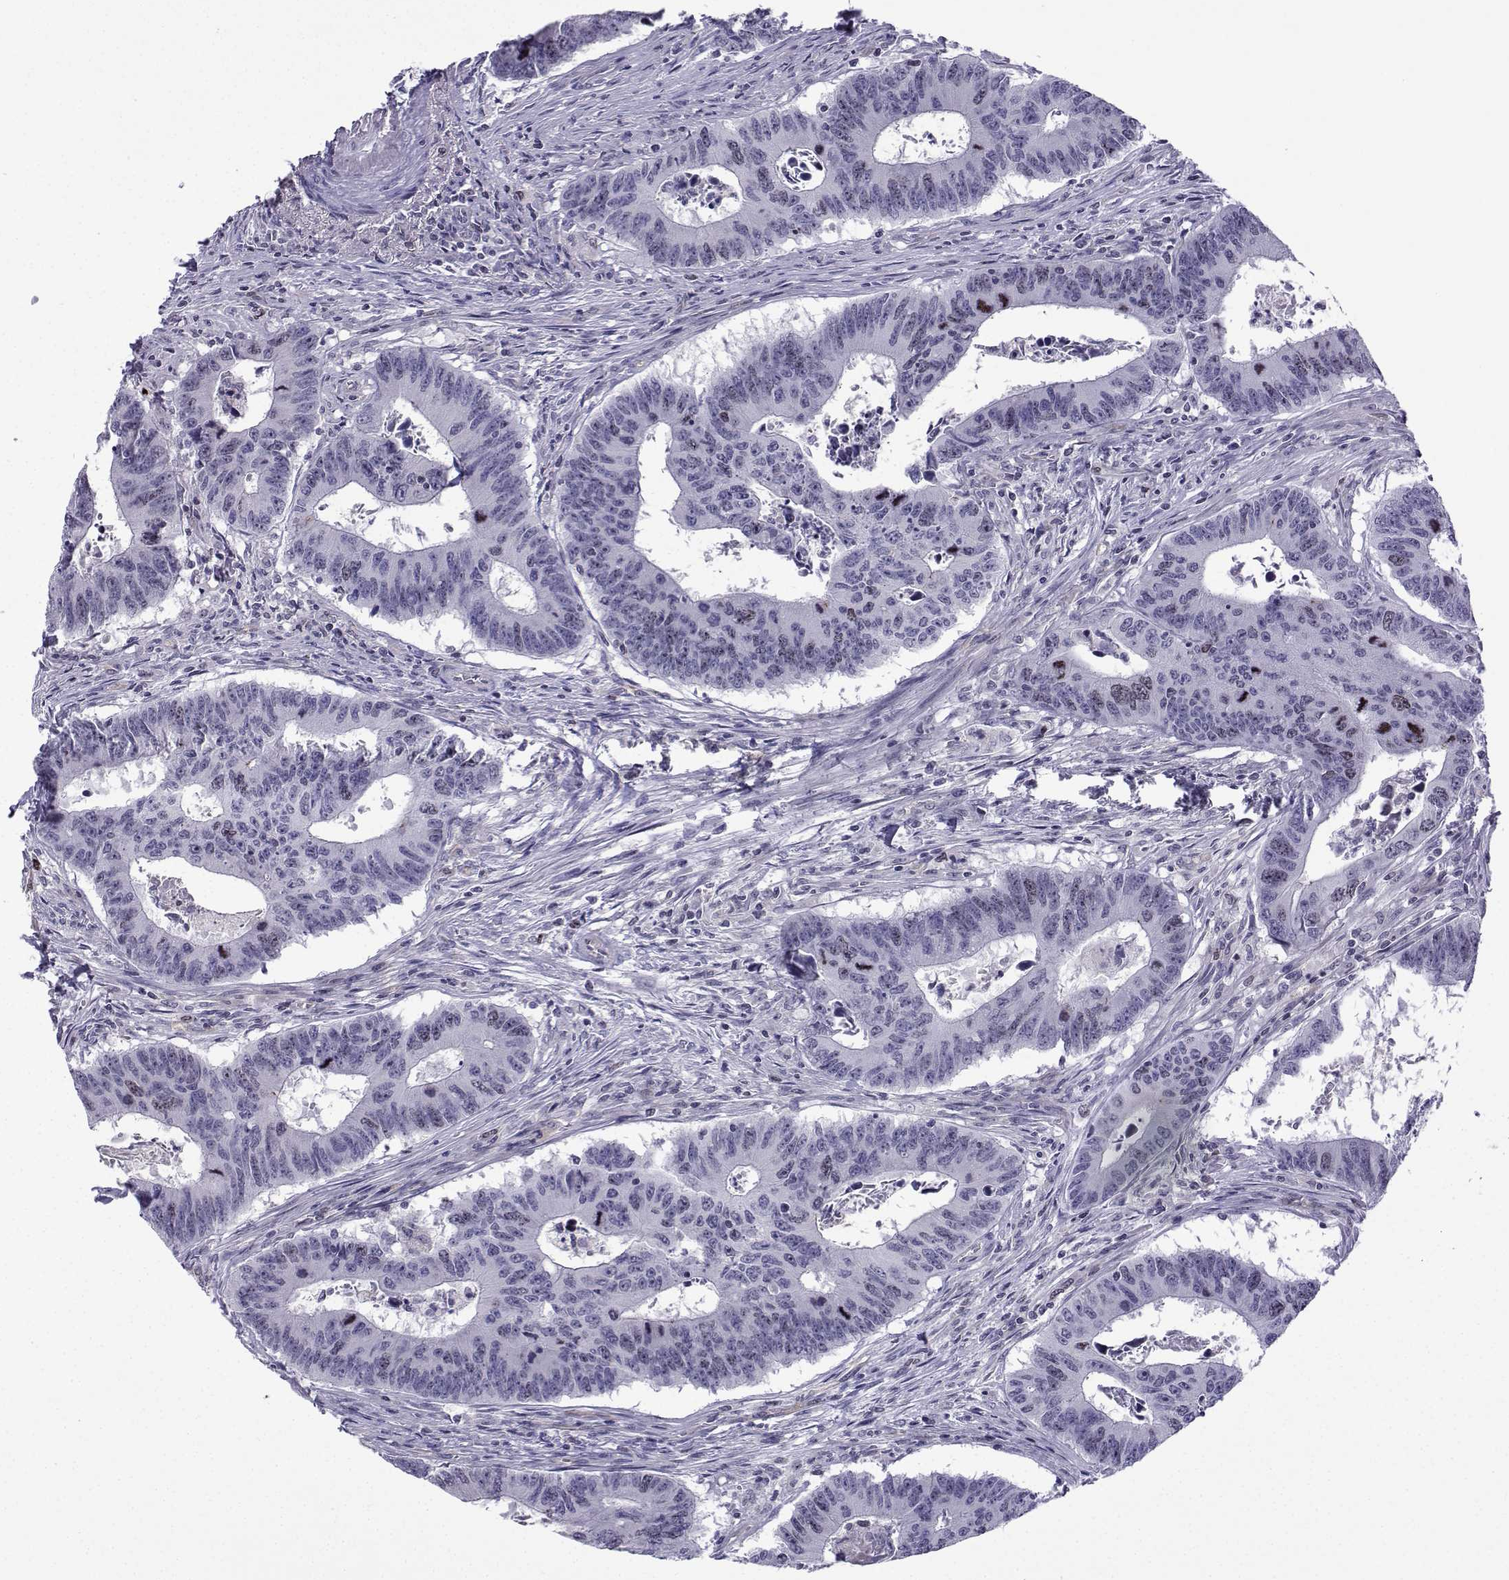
{"staining": {"intensity": "moderate", "quantity": "<25%", "location": "nuclear"}, "tissue": "colorectal cancer", "cell_type": "Tumor cells", "image_type": "cancer", "snomed": [{"axis": "morphology", "description": "Adenocarcinoma, NOS"}, {"axis": "topography", "description": "Appendix"}, {"axis": "topography", "description": "Colon"}, {"axis": "topography", "description": "Cecum"}, {"axis": "topography", "description": "Colon asc"}], "caption": "Immunohistochemical staining of human adenocarcinoma (colorectal) displays moderate nuclear protein positivity in about <25% of tumor cells.", "gene": "INCENP", "patient": {"sex": "female", "age": 85}}